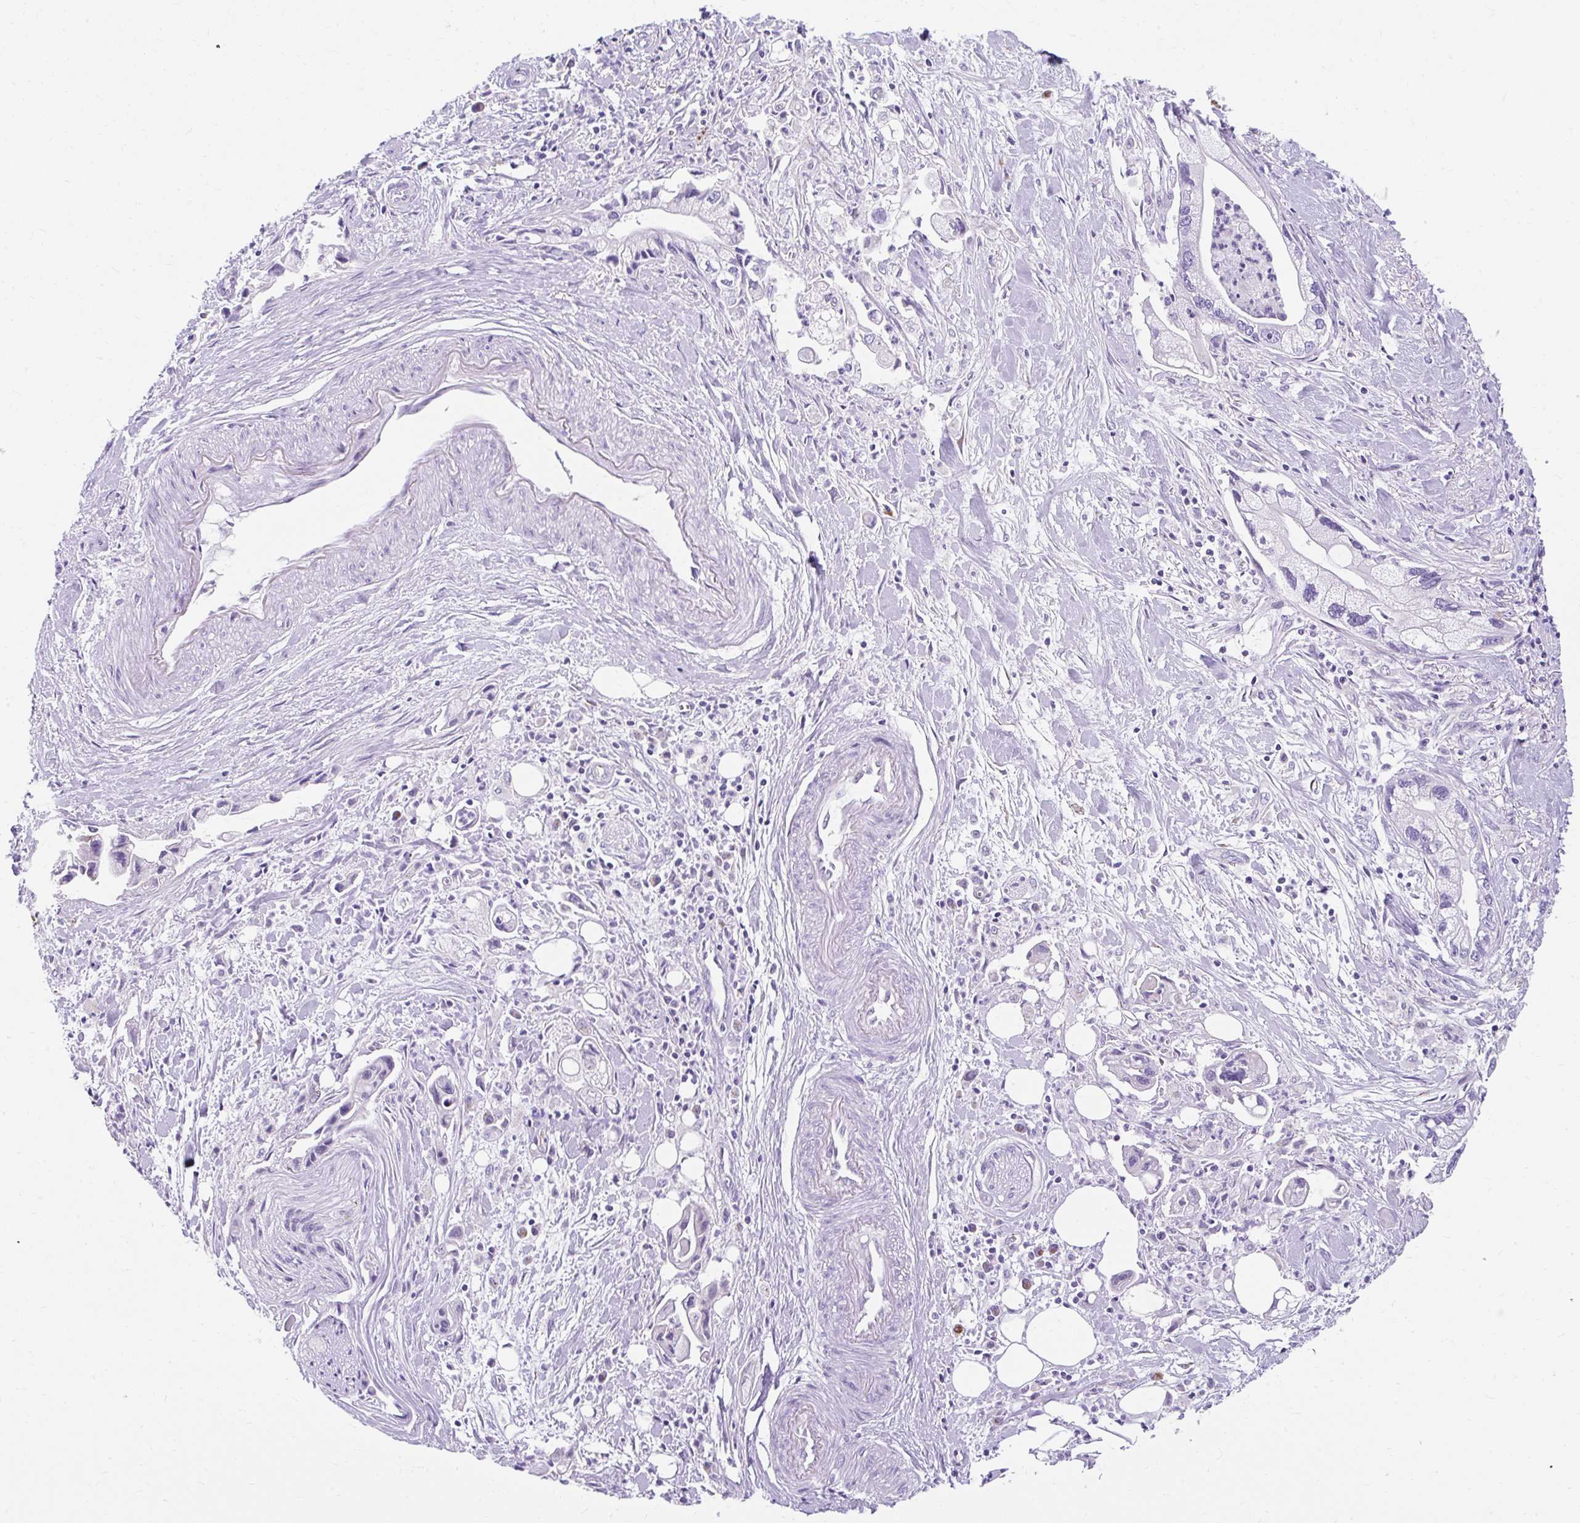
{"staining": {"intensity": "negative", "quantity": "none", "location": "none"}, "tissue": "pancreatic cancer", "cell_type": "Tumor cells", "image_type": "cancer", "snomed": [{"axis": "morphology", "description": "Adenocarcinoma, NOS"}, {"axis": "topography", "description": "Pancreas"}], "caption": "Tumor cells are negative for brown protein staining in pancreatic cancer.", "gene": "GOLGA8A", "patient": {"sex": "male", "age": 61}}